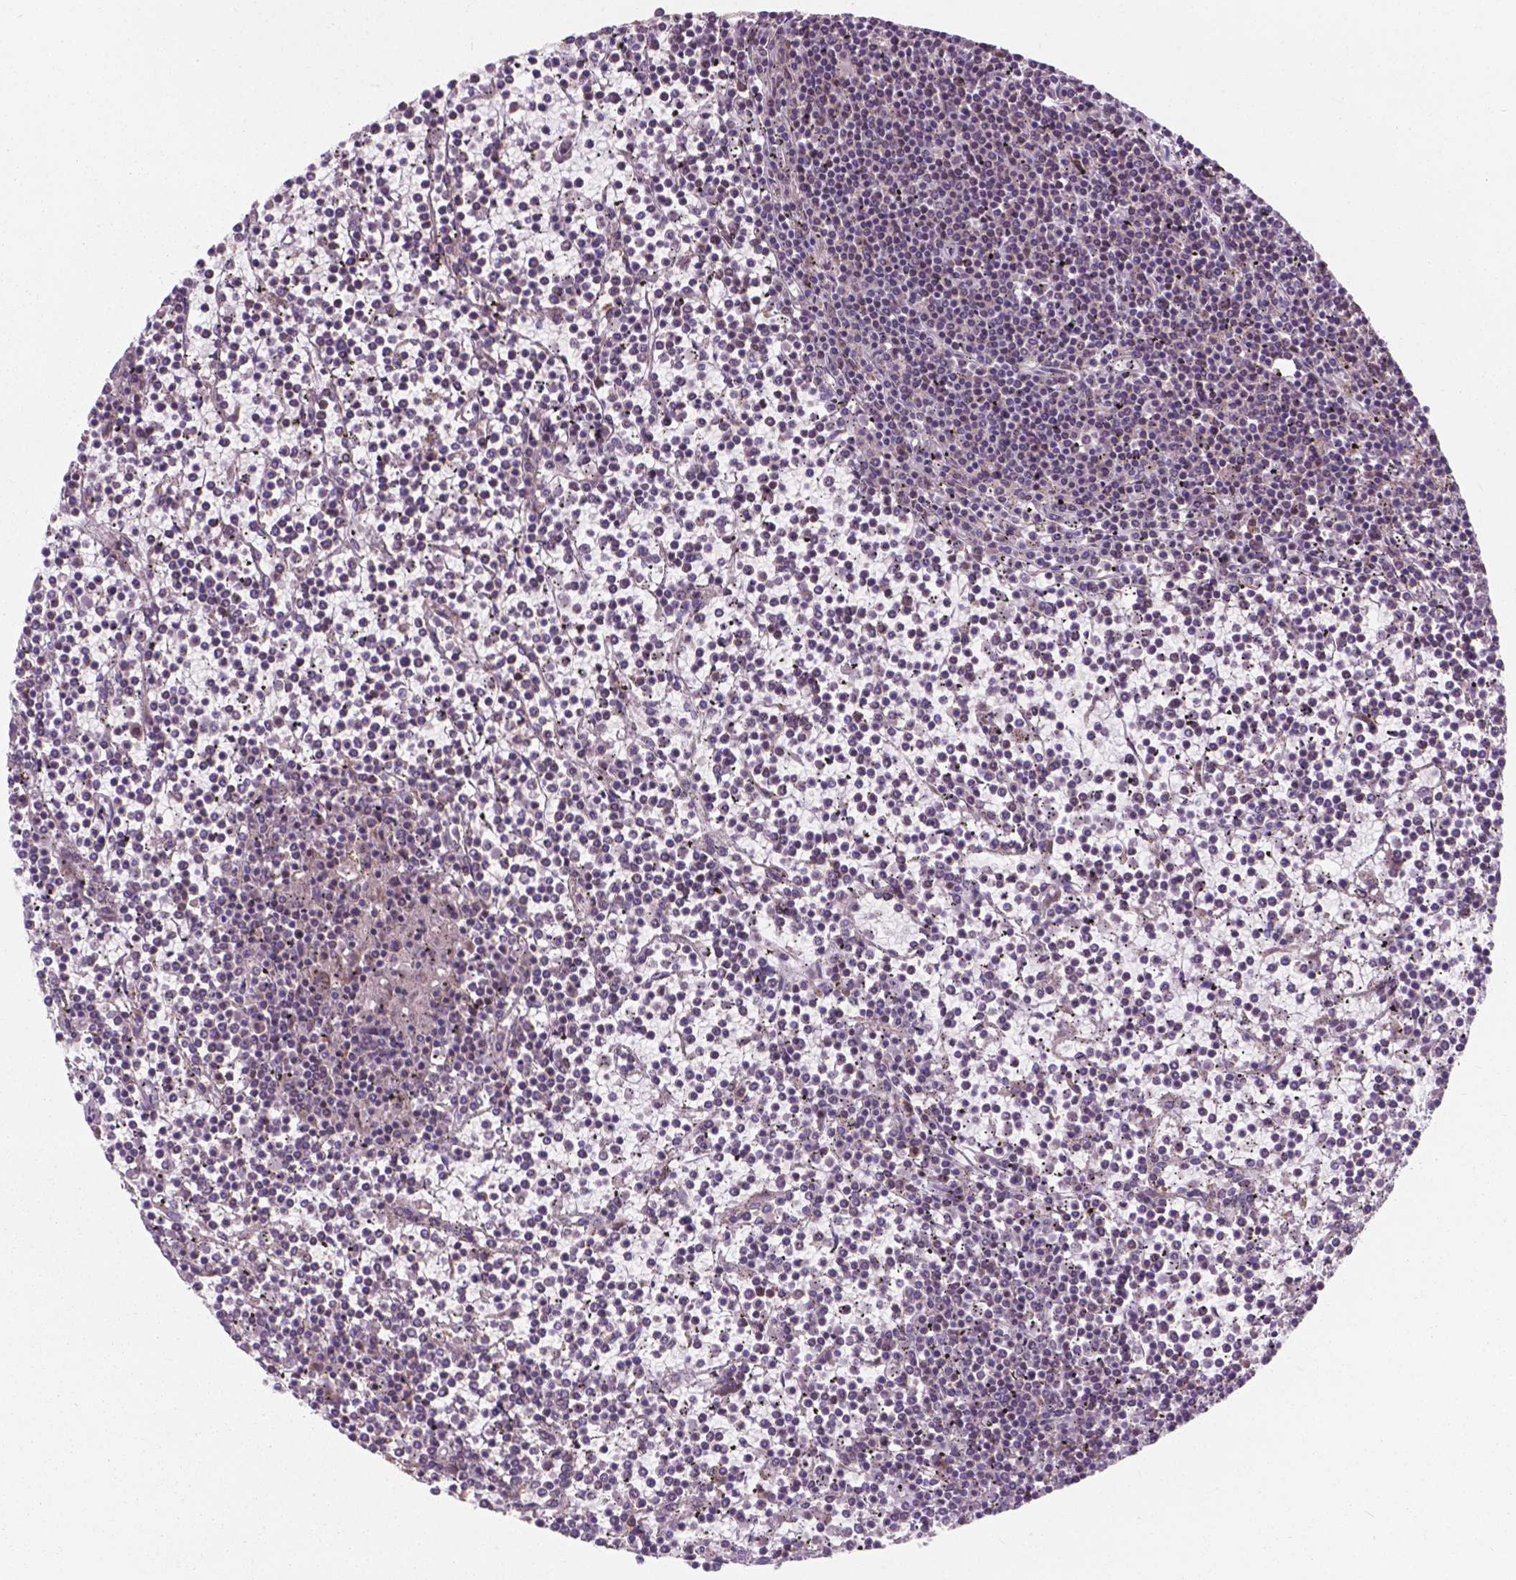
{"staining": {"intensity": "negative", "quantity": "none", "location": "none"}, "tissue": "lymphoma", "cell_type": "Tumor cells", "image_type": "cancer", "snomed": [{"axis": "morphology", "description": "Malignant lymphoma, non-Hodgkin's type, Low grade"}, {"axis": "topography", "description": "Spleen"}], "caption": "An immunohistochemistry histopathology image of malignant lymphoma, non-Hodgkin's type (low-grade) is shown. There is no staining in tumor cells of malignant lymphoma, non-Hodgkin's type (low-grade).", "gene": "MRPL33", "patient": {"sex": "female", "age": 19}}